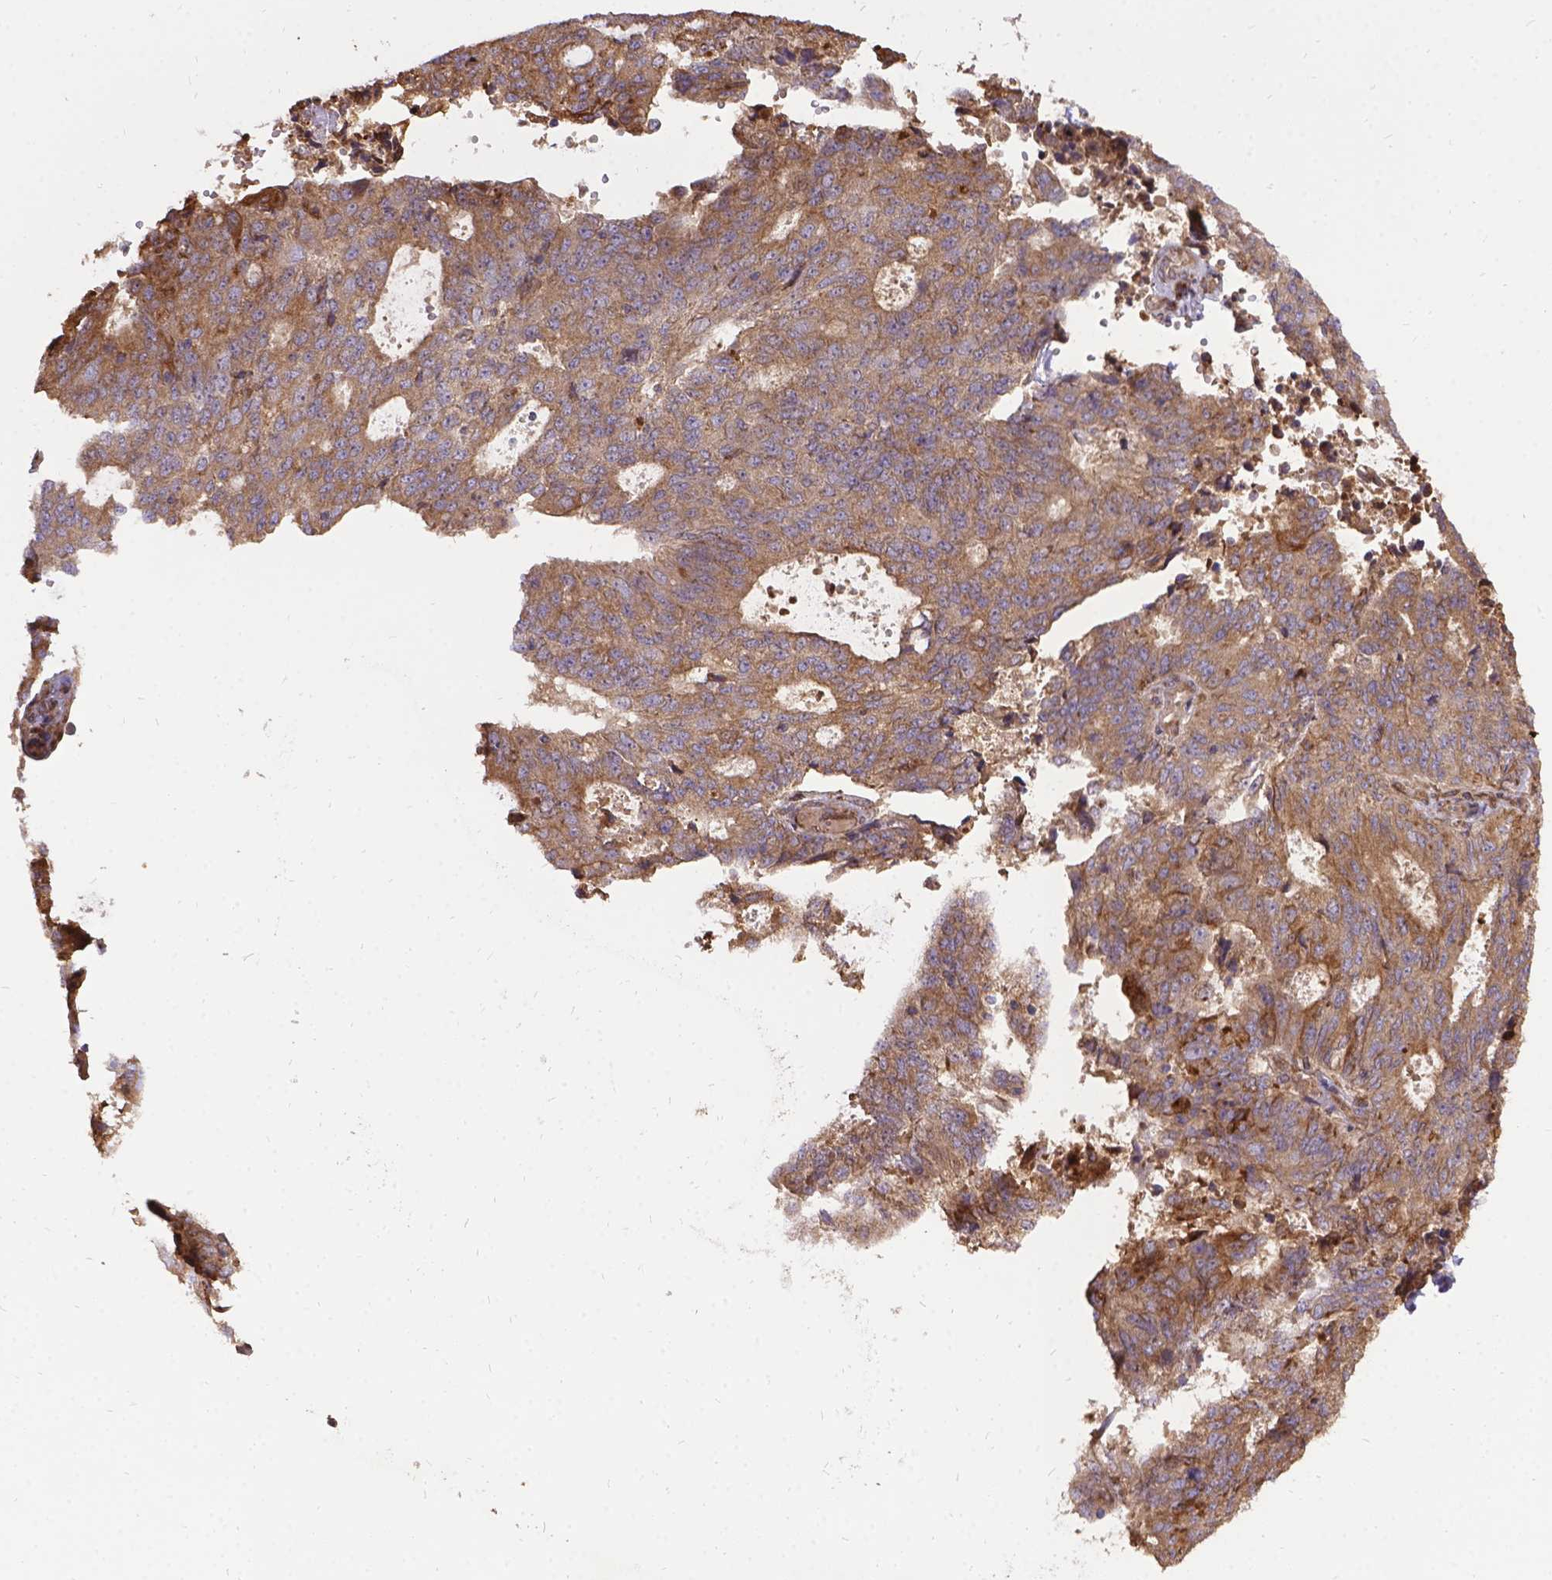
{"staining": {"intensity": "weak", "quantity": ">75%", "location": "cytoplasmic/membranous"}, "tissue": "endometrial cancer", "cell_type": "Tumor cells", "image_type": "cancer", "snomed": [{"axis": "morphology", "description": "Adenocarcinoma, NOS"}, {"axis": "topography", "description": "Endometrium"}], "caption": "Immunohistochemistry (IHC) of human endometrial adenocarcinoma reveals low levels of weak cytoplasmic/membranous expression in approximately >75% of tumor cells.", "gene": "DENND6A", "patient": {"sex": "female", "age": 82}}